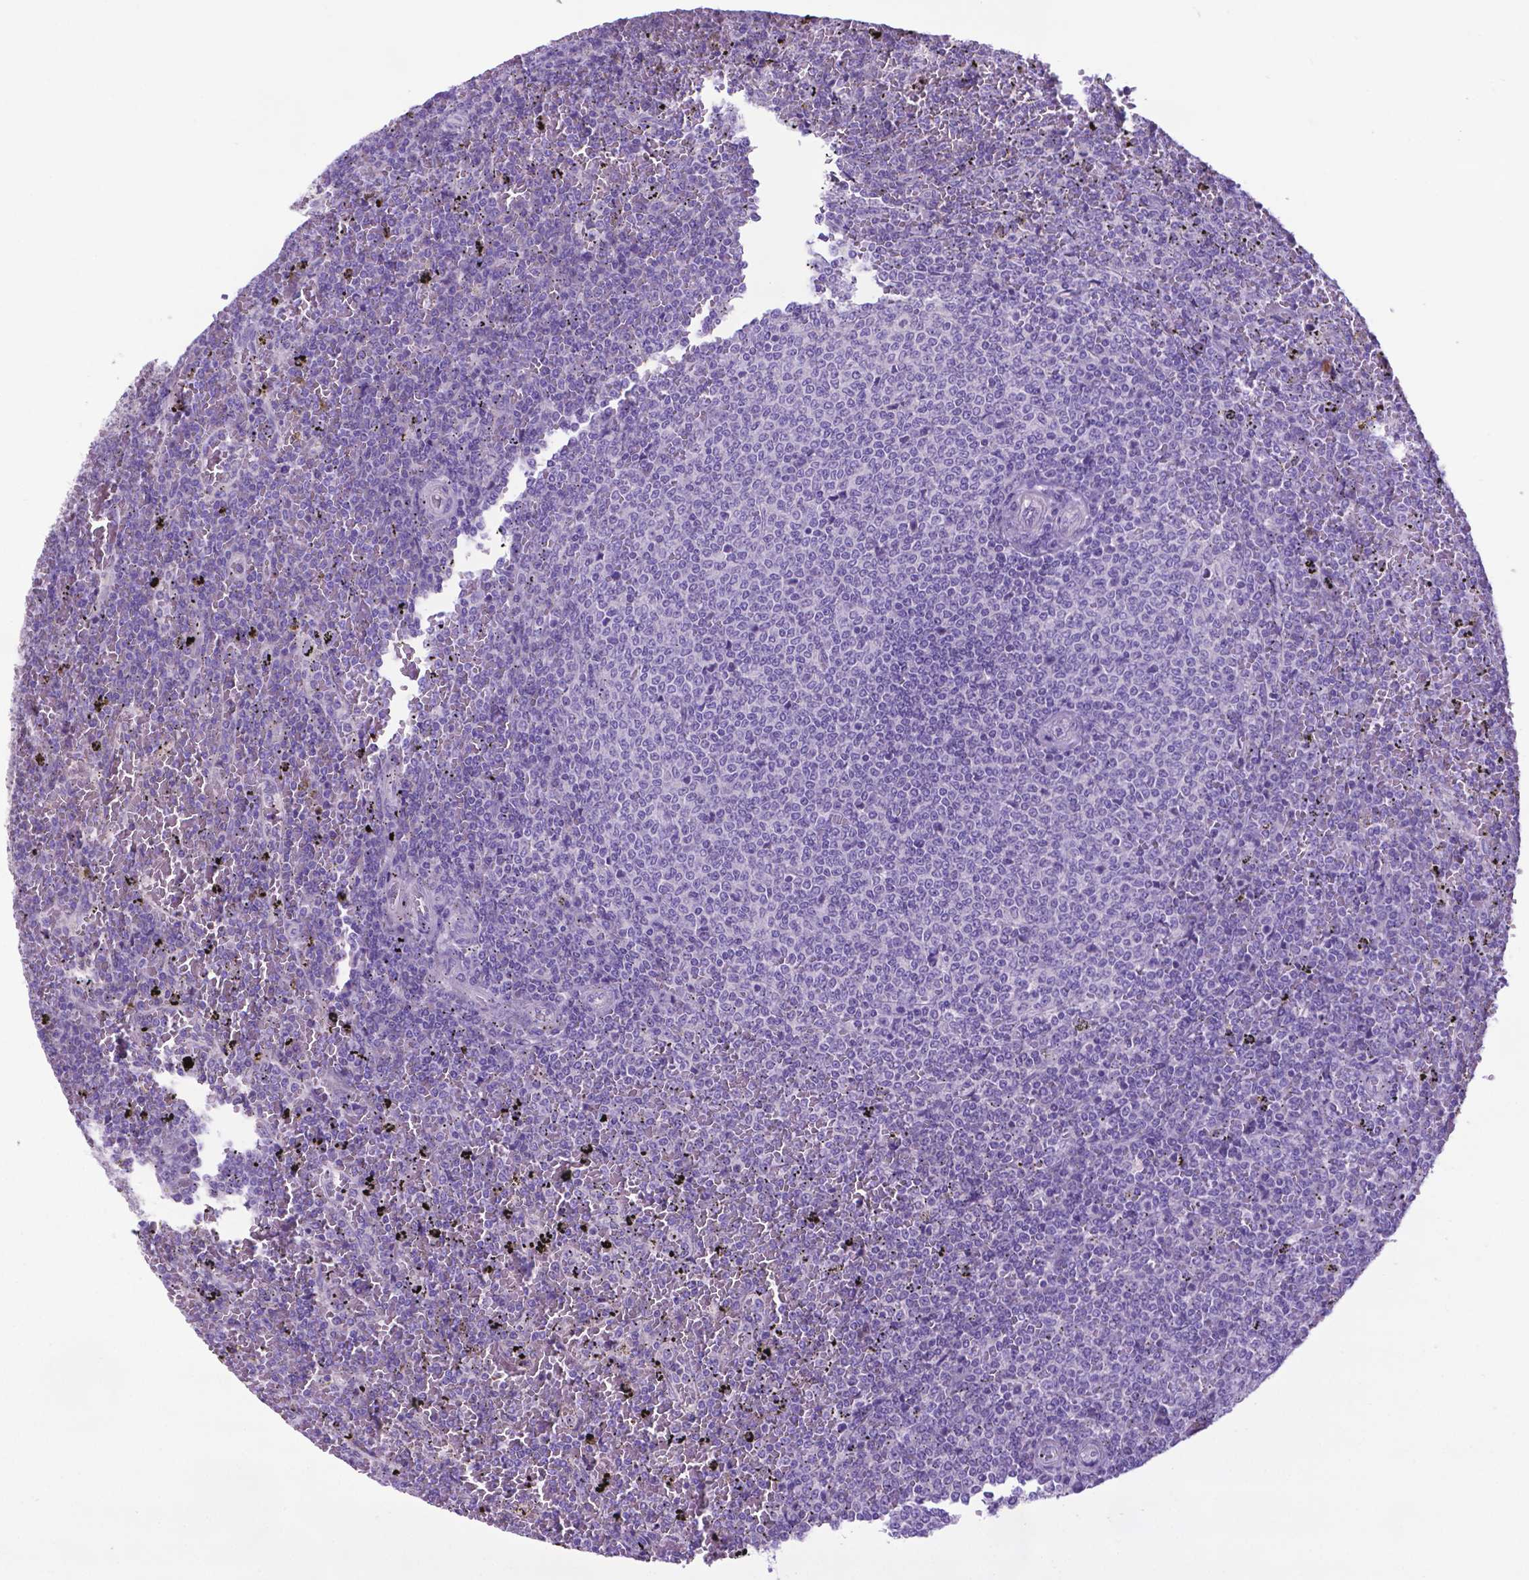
{"staining": {"intensity": "negative", "quantity": "none", "location": "none"}, "tissue": "lymphoma", "cell_type": "Tumor cells", "image_type": "cancer", "snomed": [{"axis": "morphology", "description": "Malignant lymphoma, non-Hodgkin's type, Low grade"}, {"axis": "topography", "description": "Spleen"}], "caption": "IHC micrograph of neoplastic tissue: human lymphoma stained with DAB (3,3'-diaminobenzidine) demonstrates no significant protein positivity in tumor cells. Brightfield microscopy of immunohistochemistry (IHC) stained with DAB (brown) and hematoxylin (blue), captured at high magnification.", "gene": "ADRA2B", "patient": {"sex": "female", "age": 77}}